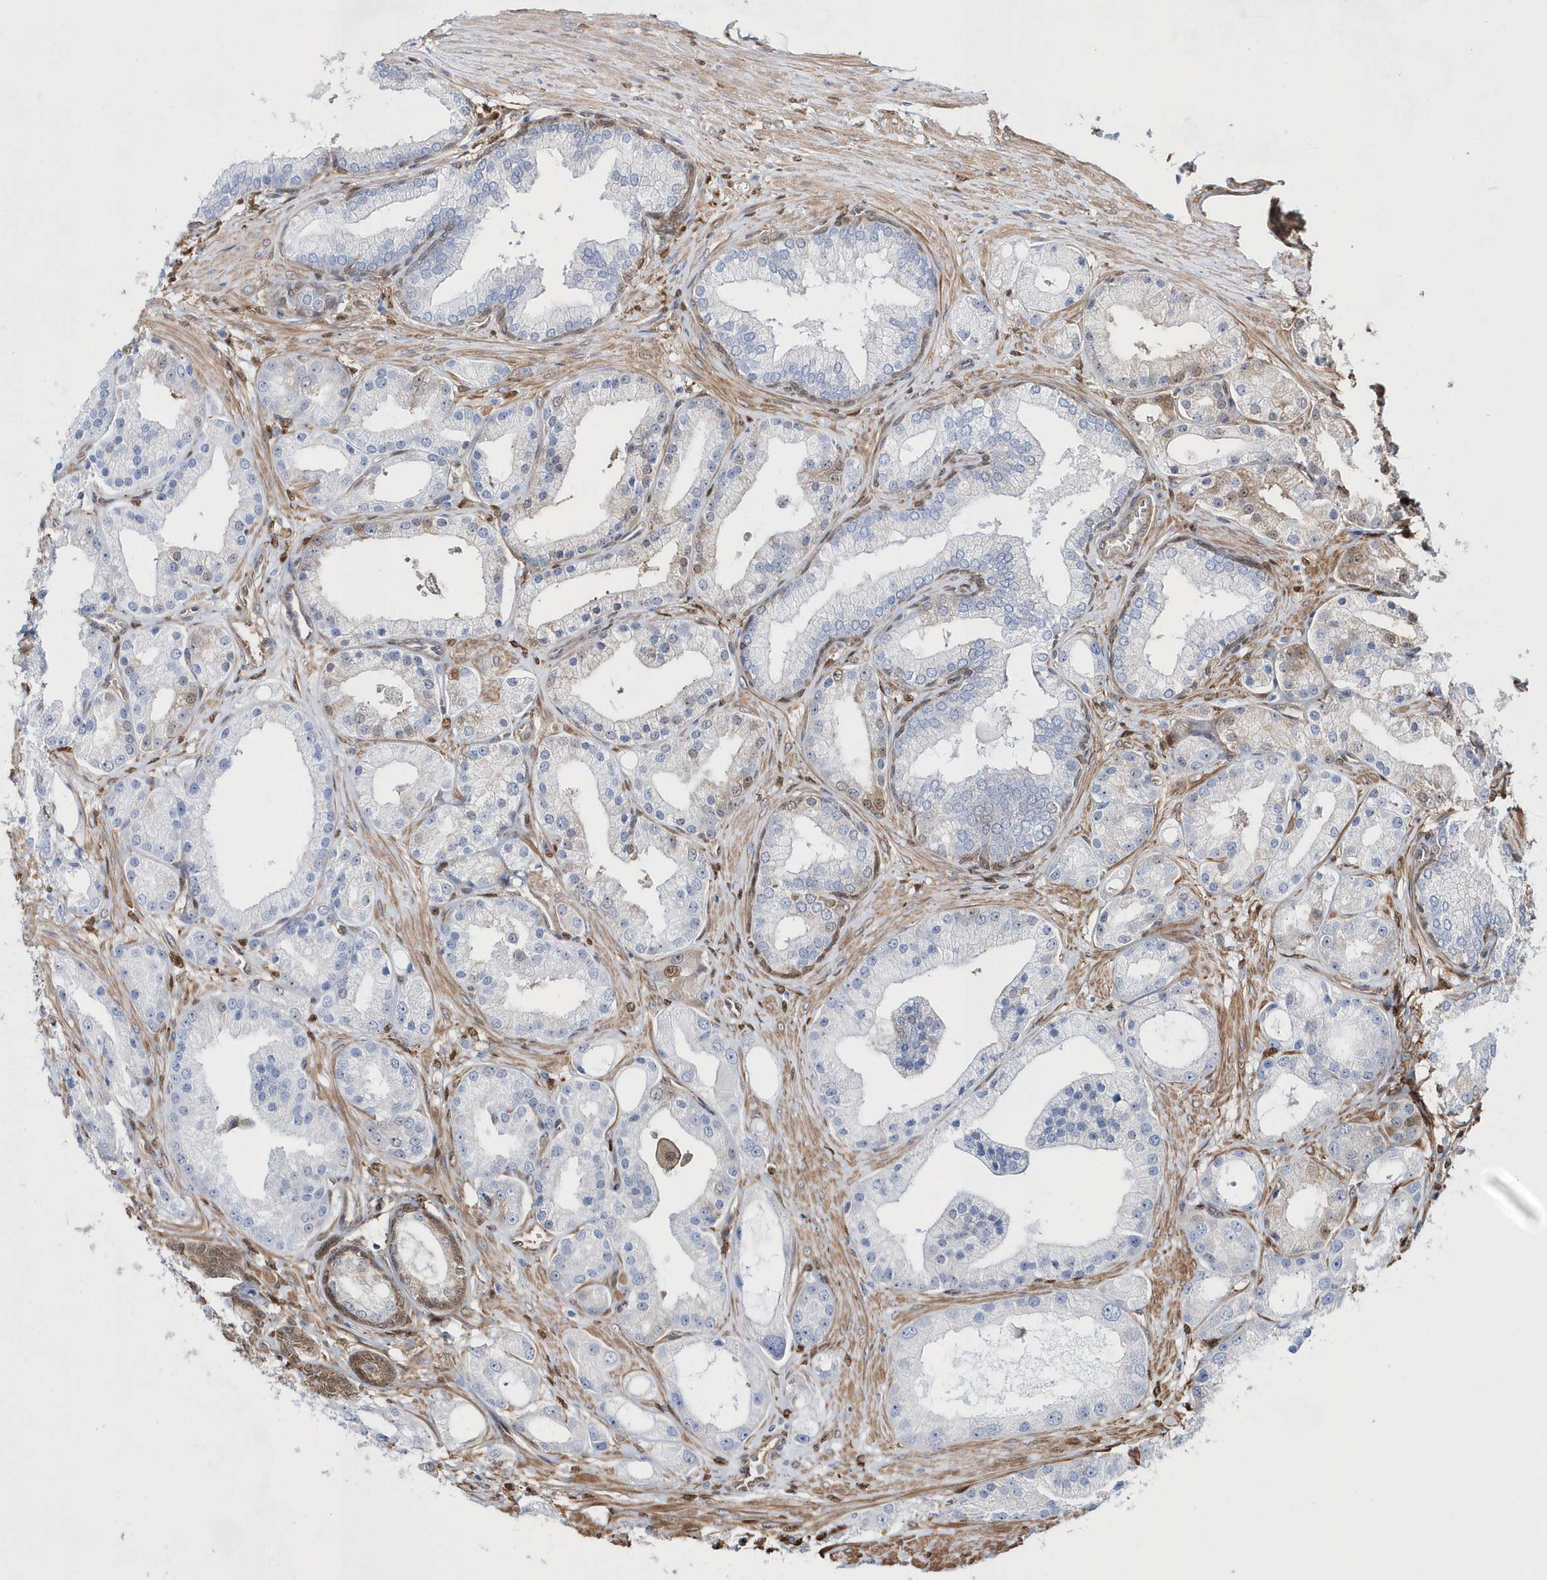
{"staining": {"intensity": "negative", "quantity": "none", "location": "none"}, "tissue": "prostate cancer", "cell_type": "Tumor cells", "image_type": "cancer", "snomed": [{"axis": "morphology", "description": "Adenocarcinoma, Low grade"}, {"axis": "topography", "description": "Prostate"}], "caption": "Immunohistochemical staining of adenocarcinoma (low-grade) (prostate) reveals no significant staining in tumor cells.", "gene": "BDH2", "patient": {"sex": "male", "age": 67}}